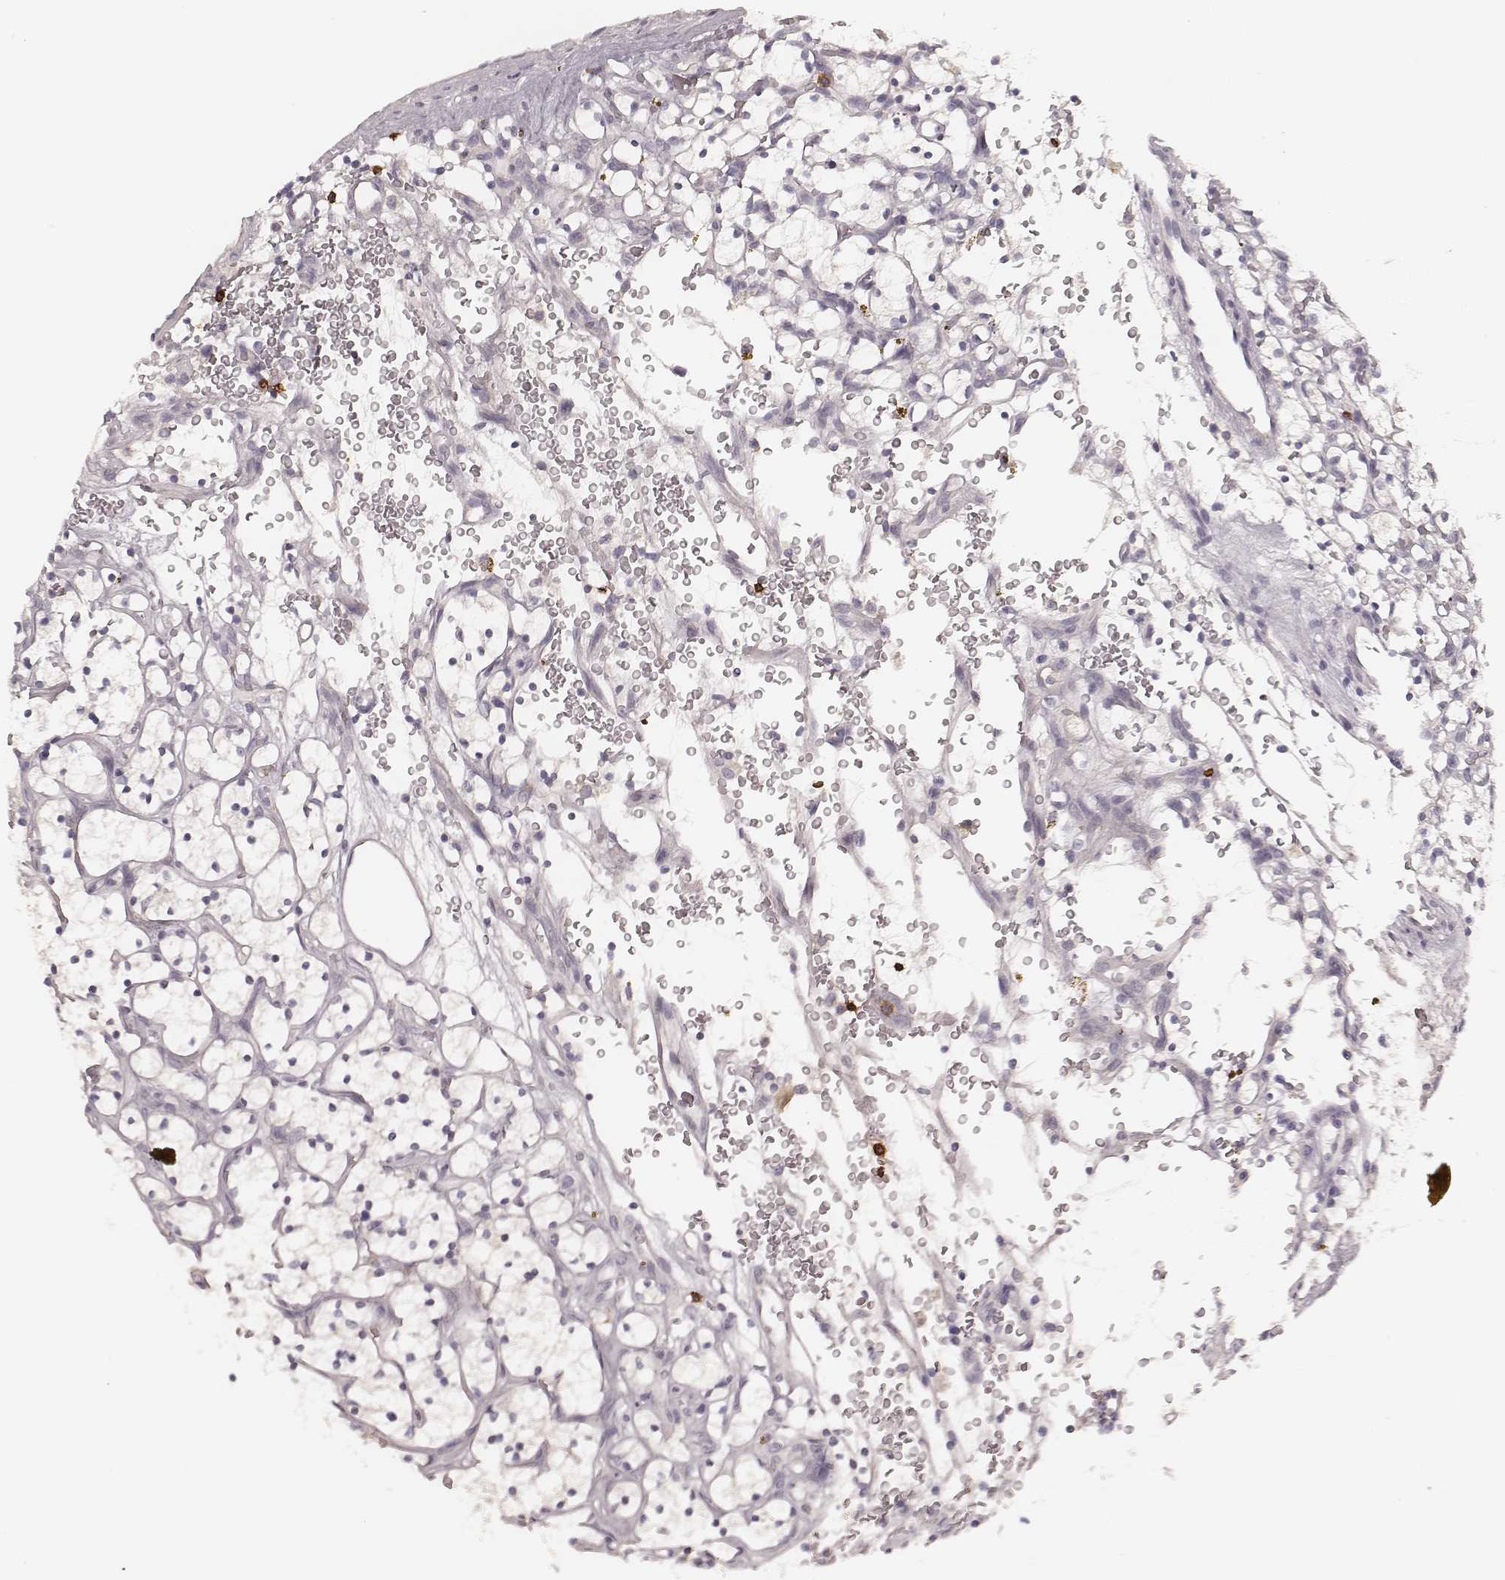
{"staining": {"intensity": "negative", "quantity": "none", "location": "none"}, "tissue": "renal cancer", "cell_type": "Tumor cells", "image_type": "cancer", "snomed": [{"axis": "morphology", "description": "Adenocarcinoma, NOS"}, {"axis": "topography", "description": "Kidney"}], "caption": "Photomicrograph shows no protein staining in tumor cells of renal cancer (adenocarcinoma) tissue. (Immunohistochemistry, brightfield microscopy, high magnification).", "gene": "CD8A", "patient": {"sex": "female", "age": 64}}